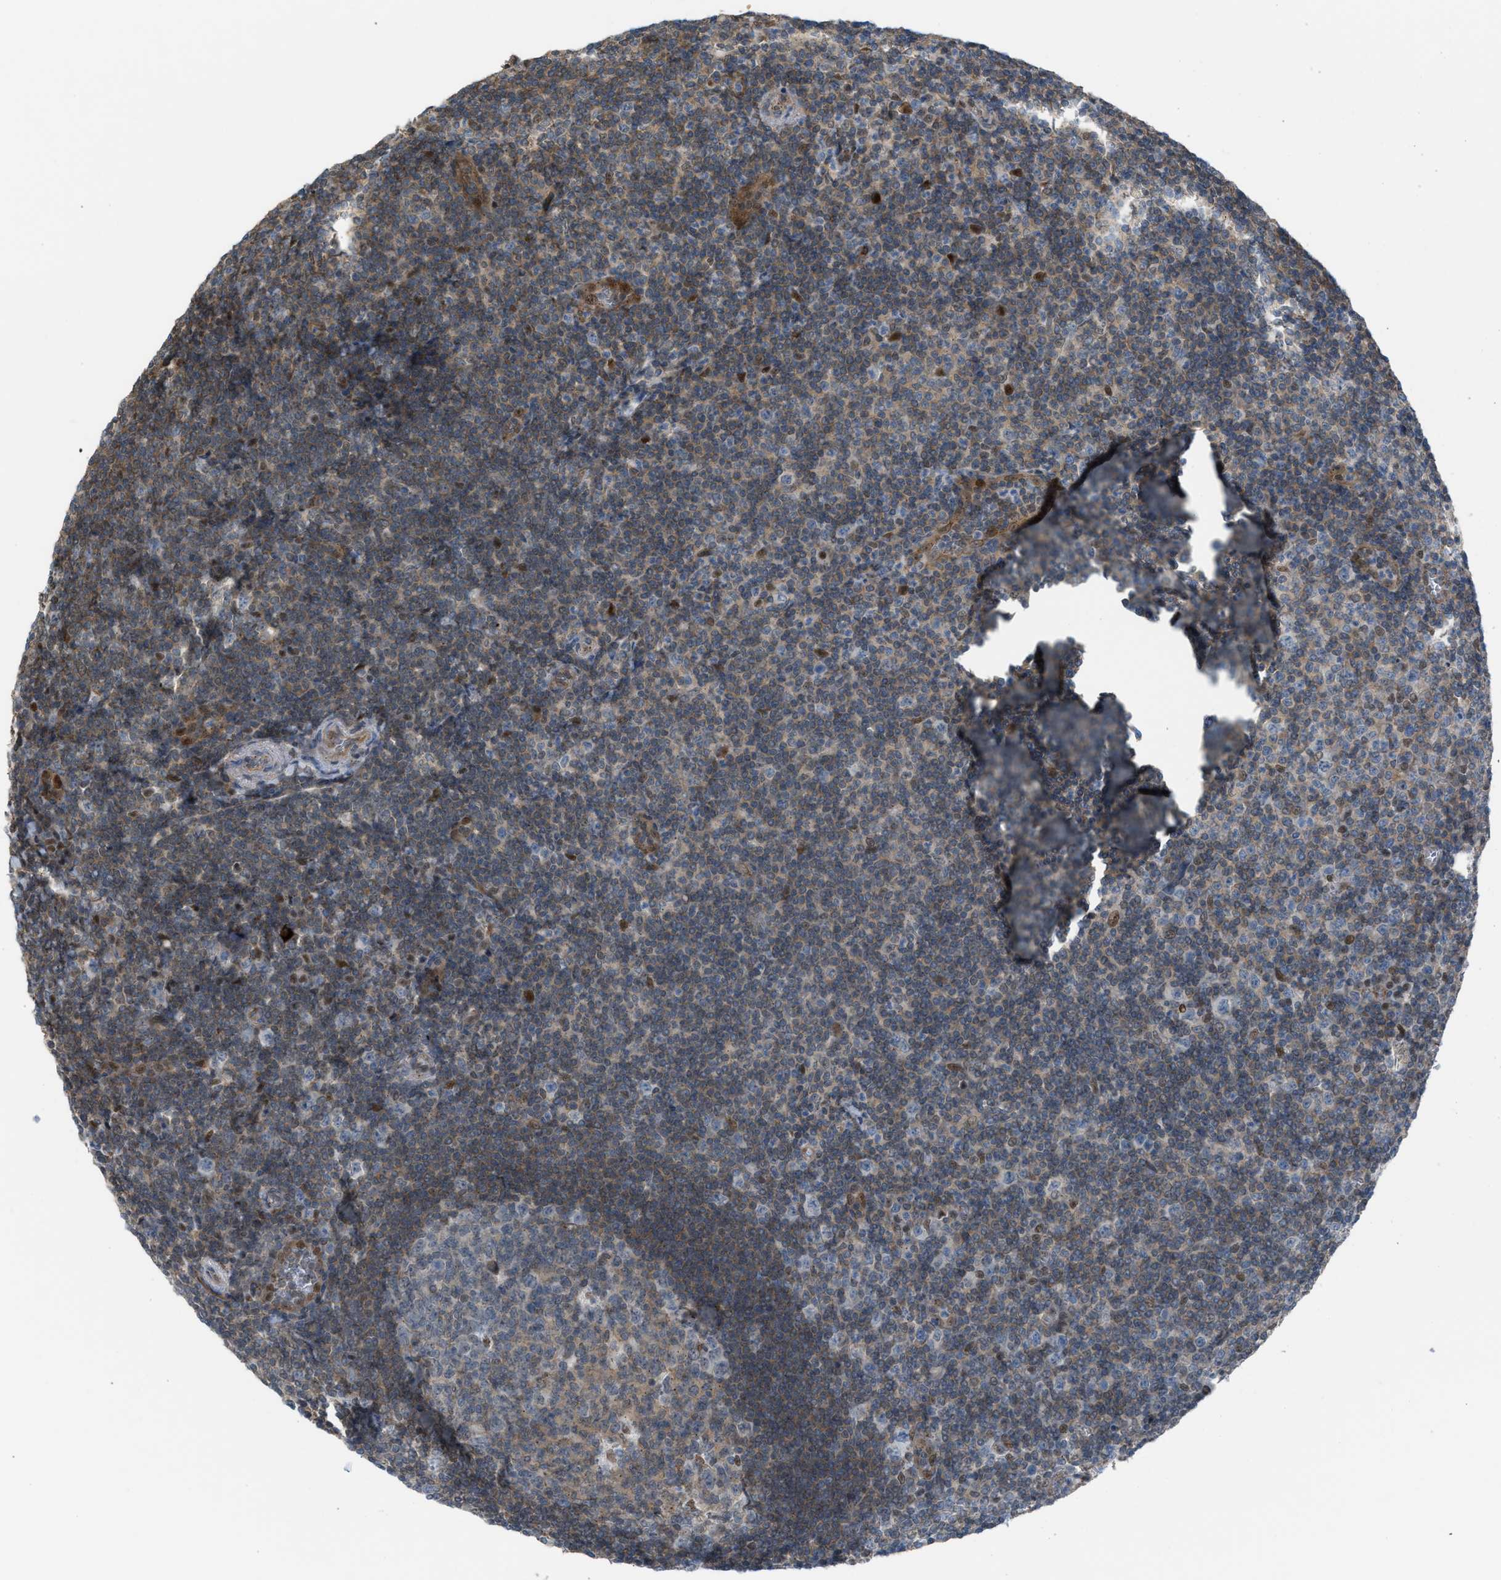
{"staining": {"intensity": "moderate", "quantity": "25%-75%", "location": "cytoplasmic/membranous,nuclear"}, "tissue": "tonsil", "cell_type": "Germinal center cells", "image_type": "normal", "snomed": [{"axis": "morphology", "description": "Normal tissue, NOS"}, {"axis": "topography", "description": "Tonsil"}], "caption": "Immunohistochemical staining of unremarkable human tonsil shows moderate cytoplasmic/membranous,nuclear protein staining in about 25%-75% of germinal center cells. Nuclei are stained in blue.", "gene": "CRTC1", "patient": {"sex": "male", "age": 37}}